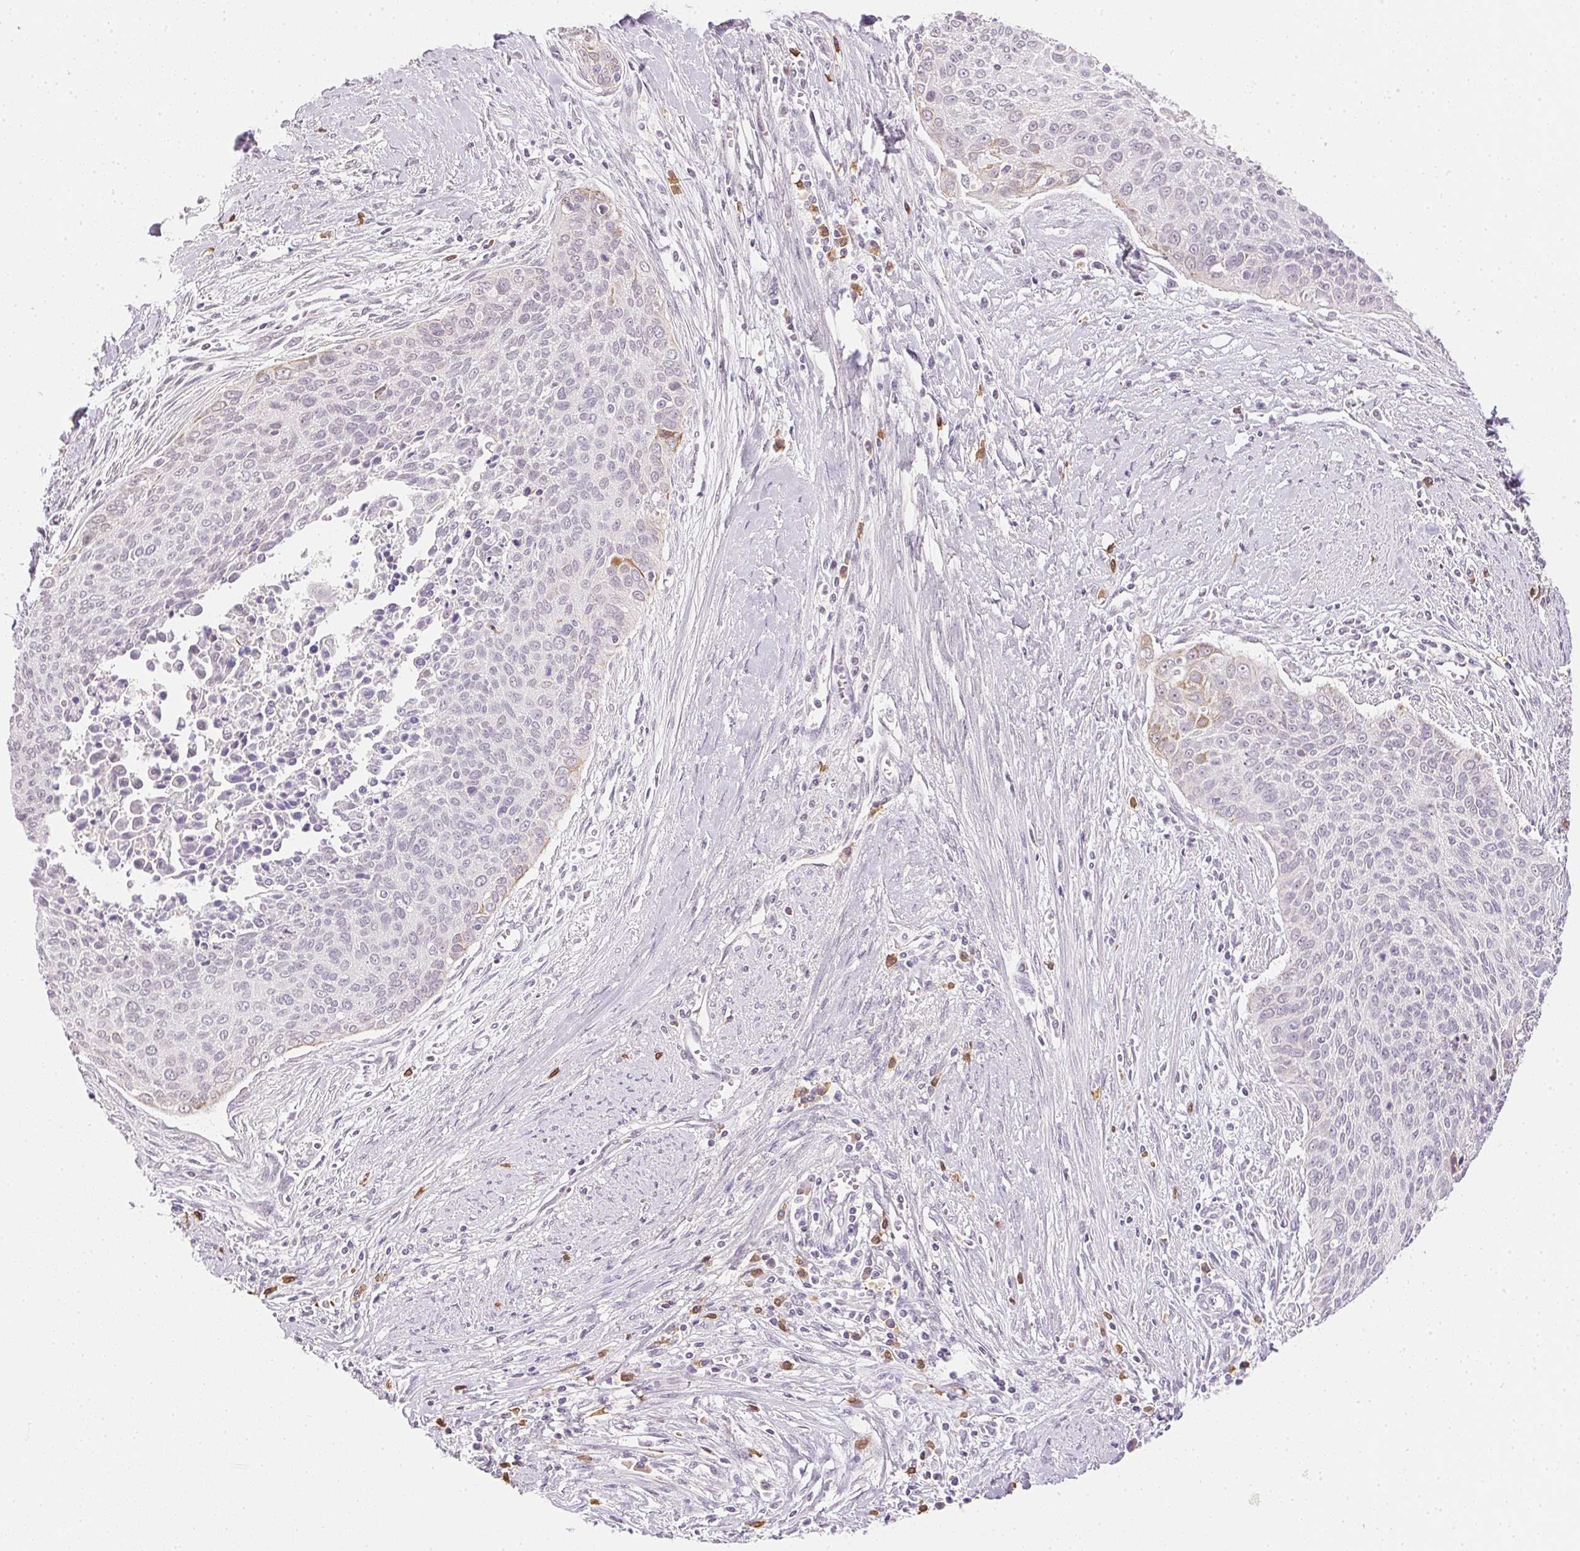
{"staining": {"intensity": "negative", "quantity": "none", "location": "none"}, "tissue": "cervical cancer", "cell_type": "Tumor cells", "image_type": "cancer", "snomed": [{"axis": "morphology", "description": "Squamous cell carcinoma, NOS"}, {"axis": "topography", "description": "Cervix"}], "caption": "Immunohistochemistry (IHC) of human squamous cell carcinoma (cervical) exhibits no expression in tumor cells.", "gene": "FNDC4", "patient": {"sex": "female", "age": 55}}